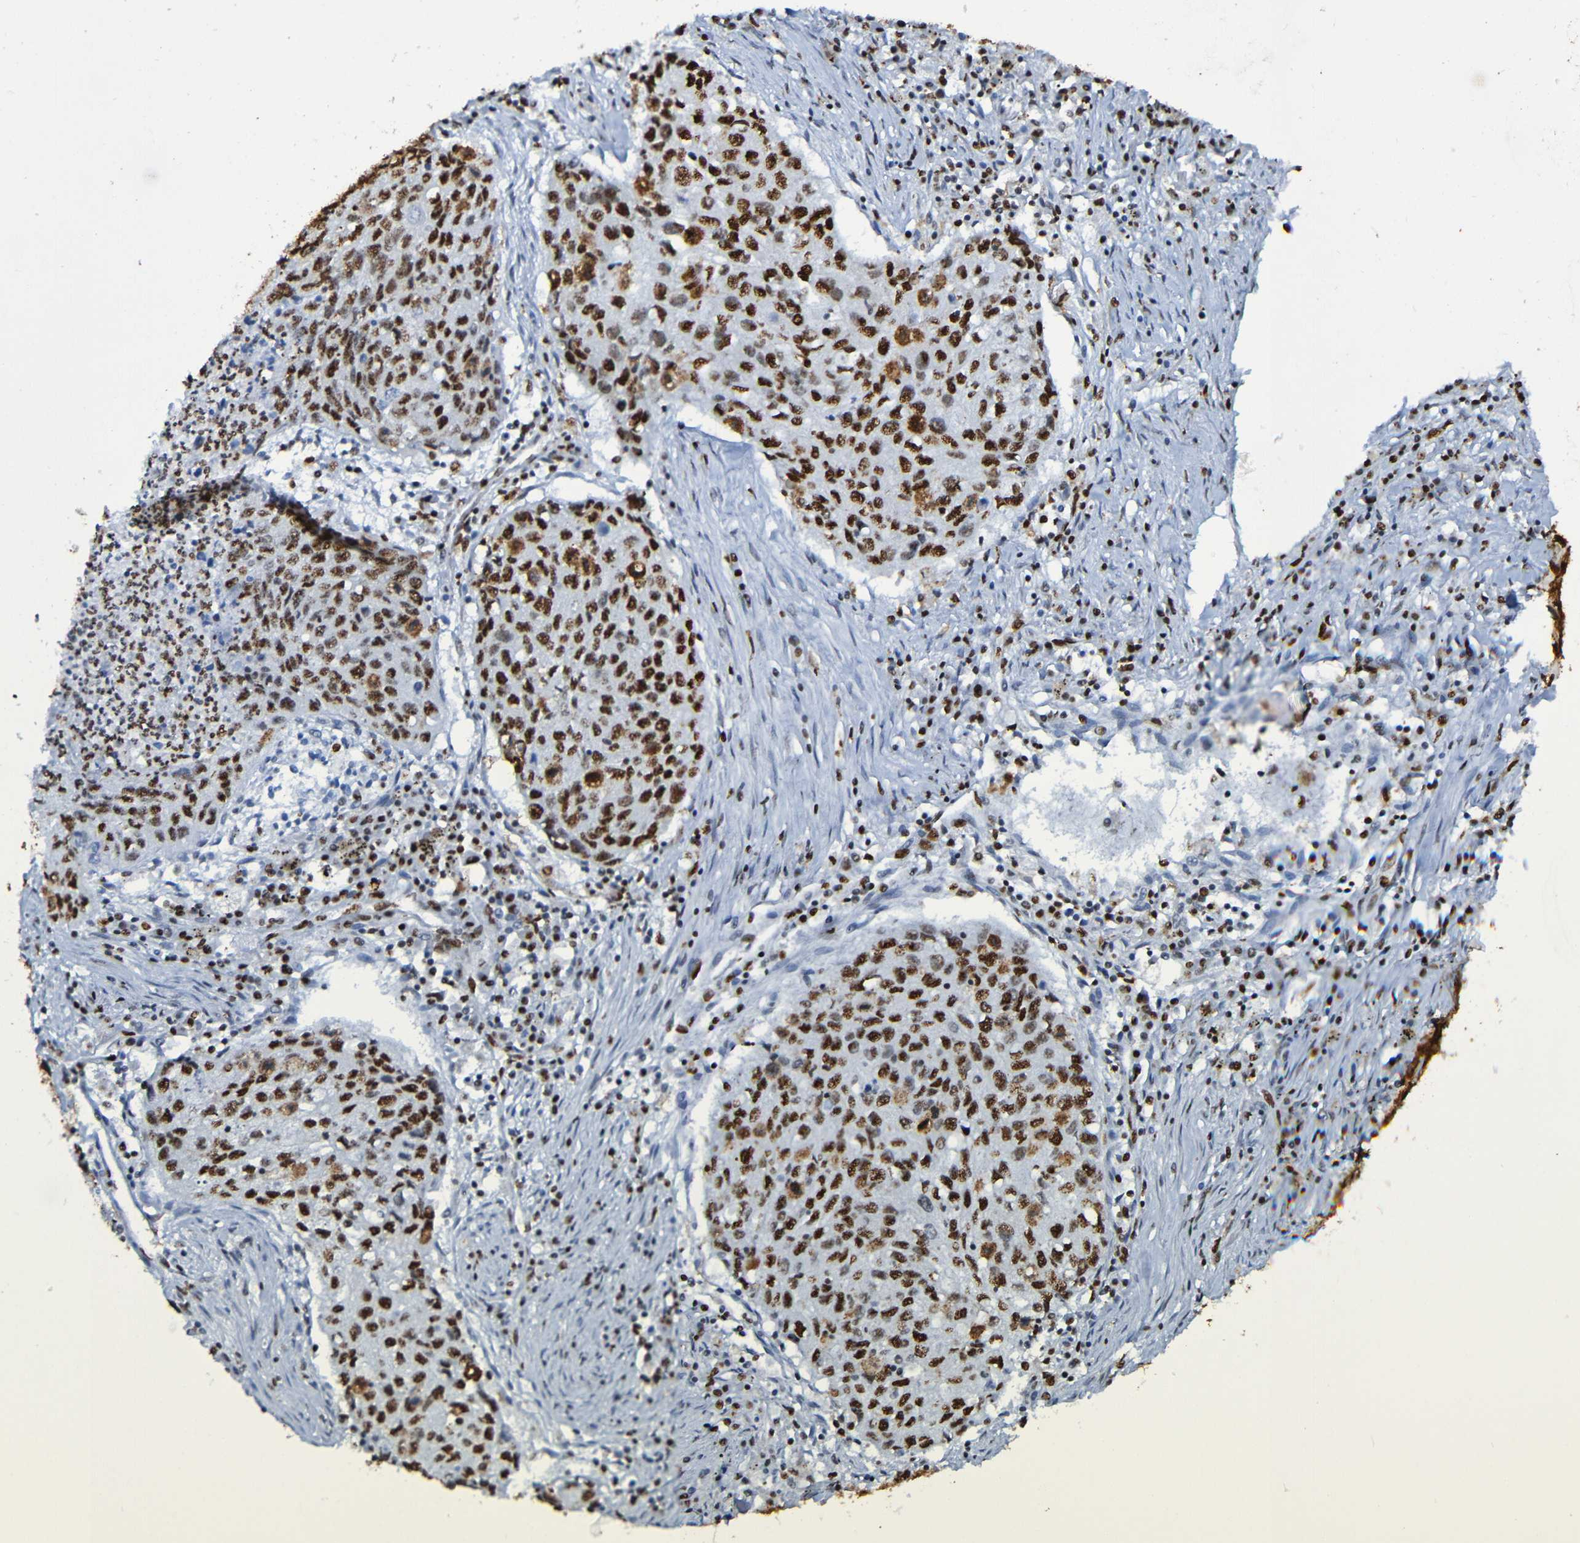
{"staining": {"intensity": "strong", "quantity": ">75%", "location": "nuclear"}, "tissue": "lung cancer", "cell_type": "Tumor cells", "image_type": "cancer", "snomed": [{"axis": "morphology", "description": "Squamous cell carcinoma, NOS"}, {"axis": "topography", "description": "Lung"}], "caption": "A high amount of strong nuclear positivity is identified in about >75% of tumor cells in lung cancer (squamous cell carcinoma) tissue.", "gene": "SRSF3", "patient": {"sex": "female", "age": 63}}